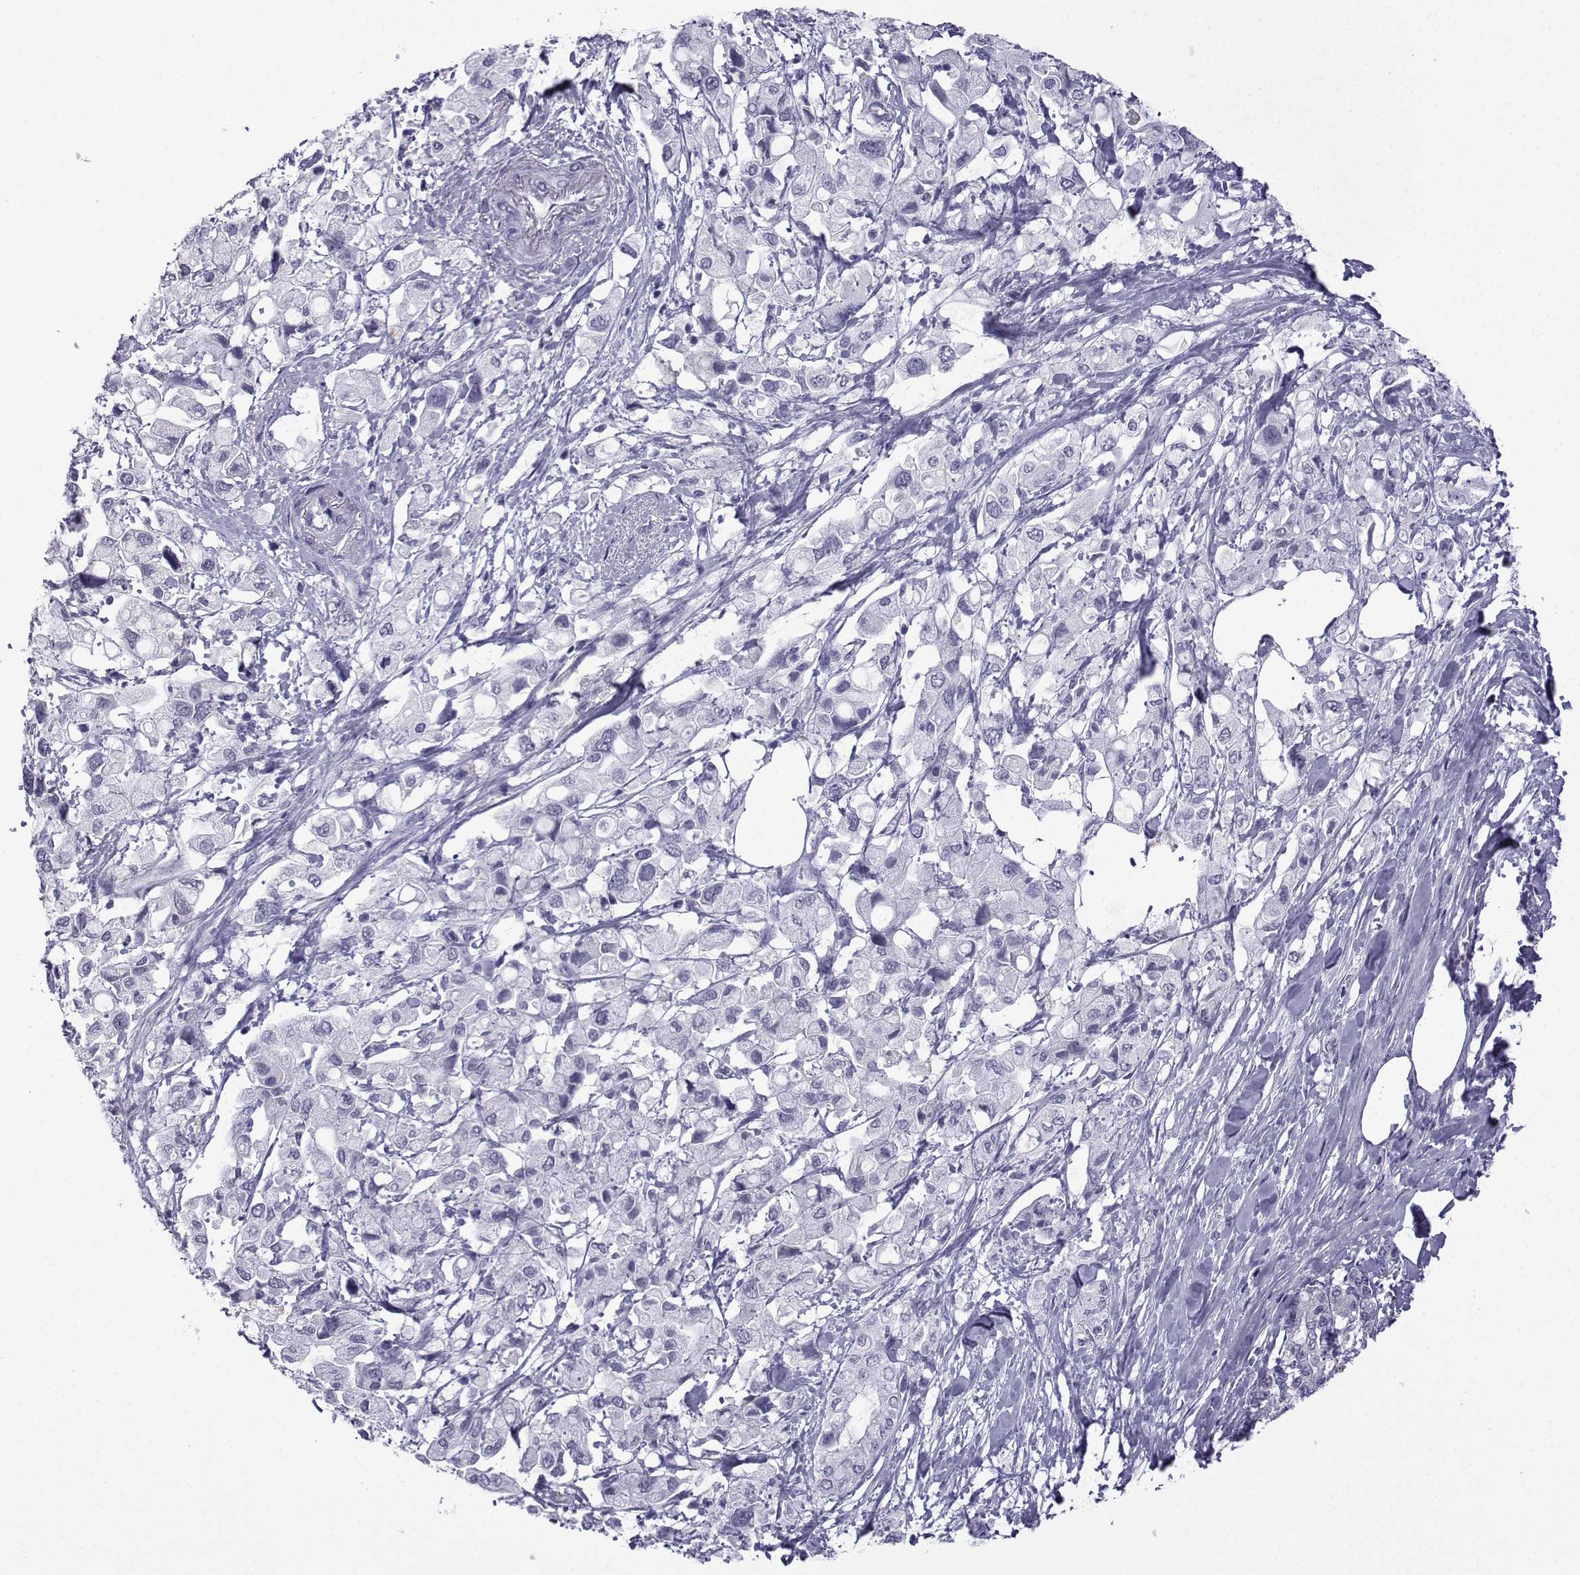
{"staining": {"intensity": "negative", "quantity": "none", "location": "none"}, "tissue": "pancreatic cancer", "cell_type": "Tumor cells", "image_type": "cancer", "snomed": [{"axis": "morphology", "description": "Adenocarcinoma, NOS"}, {"axis": "topography", "description": "Pancreas"}], "caption": "There is no significant positivity in tumor cells of pancreatic cancer (adenocarcinoma).", "gene": "MRGBP", "patient": {"sex": "female", "age": 56}}